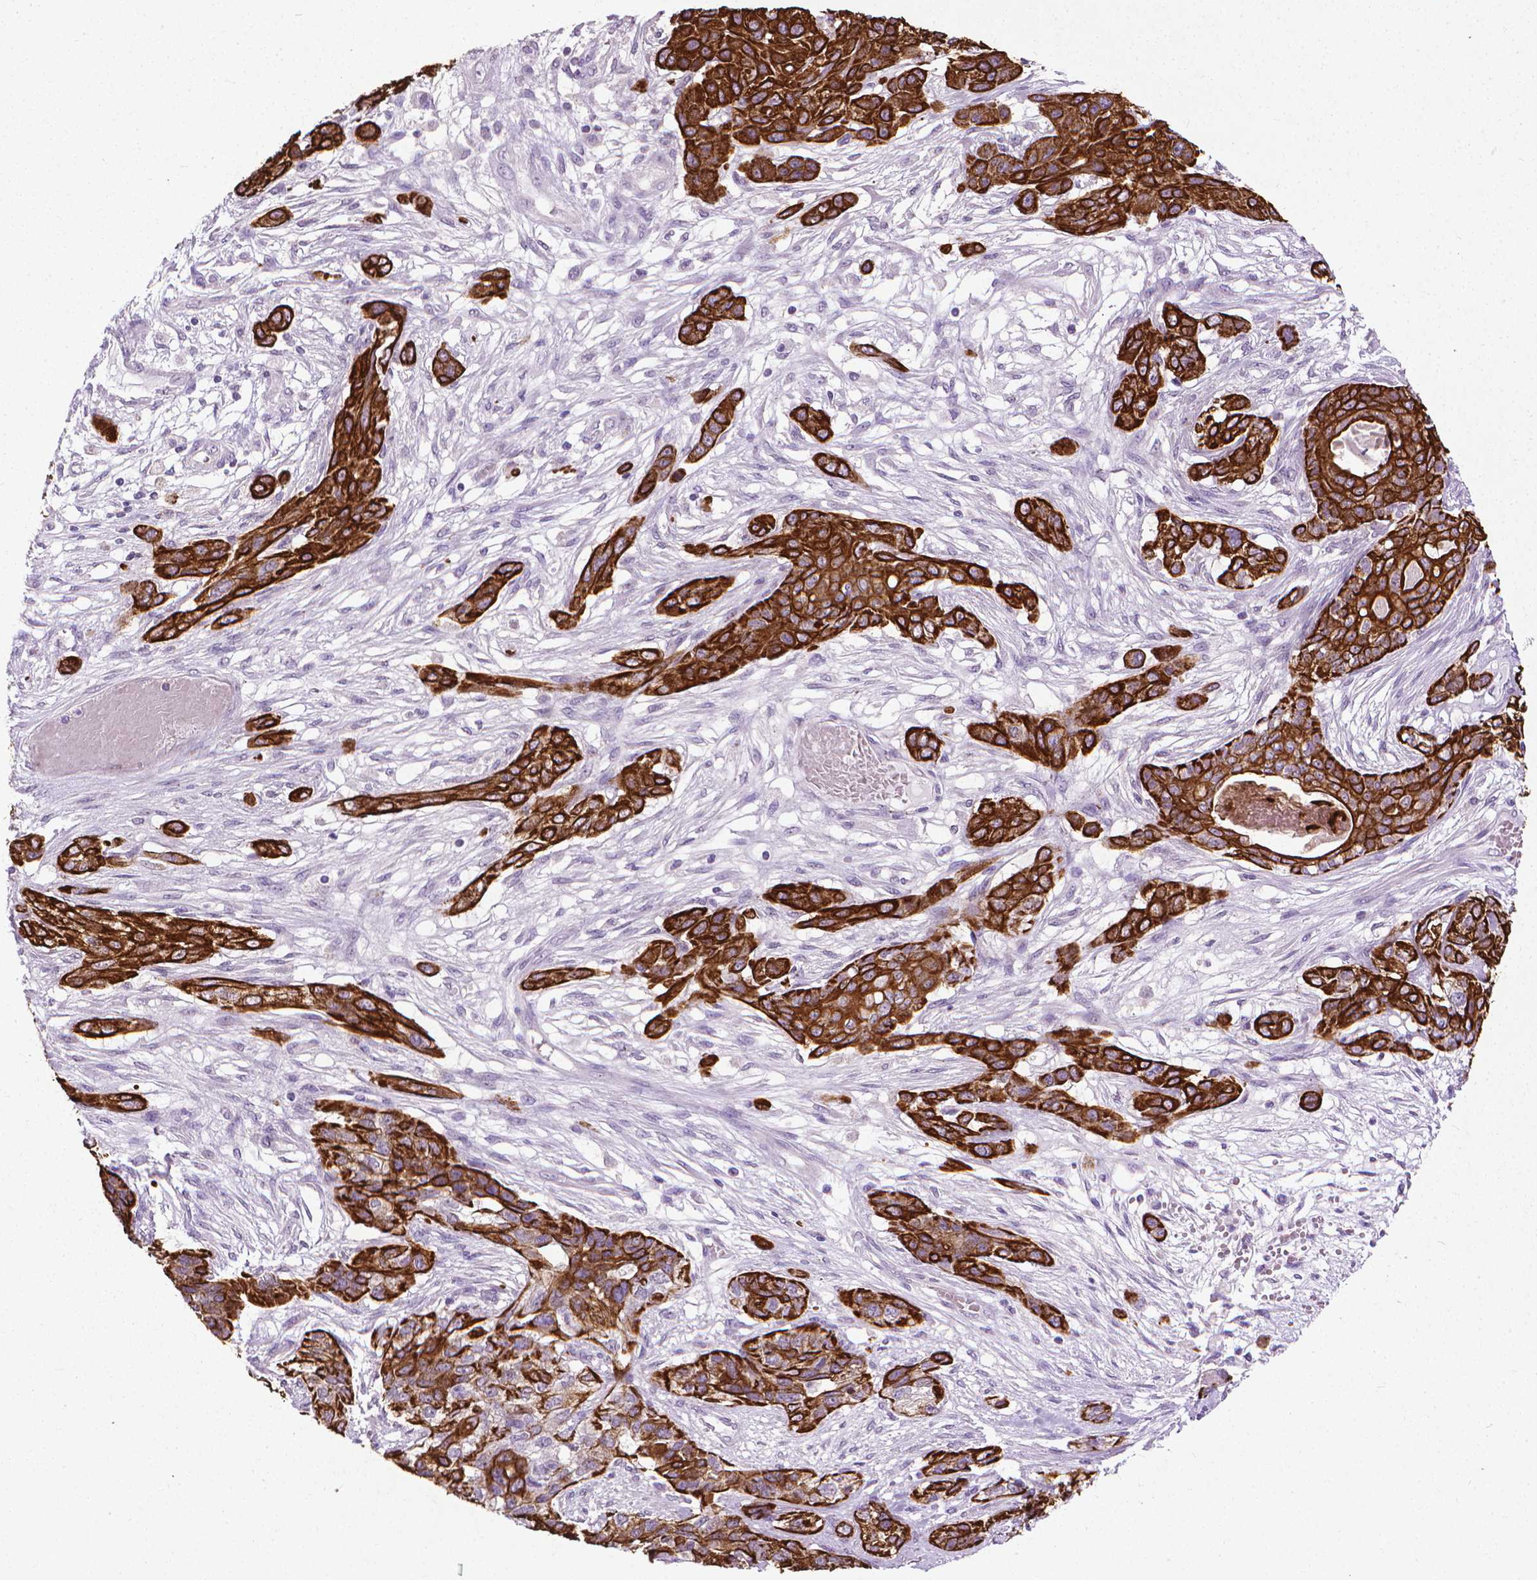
{"staining": {"intensity": "strong", "quantity": ">75%", "location": "cytoplasmic/membranous"}, "tissue": "lung cancer", "cell_type": "Tumor cells", "image_type": "cancer", "snomed": [{"axis": "morphology", "description": "Squamous cell carcinoma, NOS"}, {"axis": "topography", "description": "Lung"}], "caption": "Immunohistochemistry (IHC) of human squamous cell carcinoma (lung) reveals high levels of strong cytoplasmic/membranous expression in about >75% of tumor cells.", "gene": "KRT5", "patient": {"sex": "female", "age": 70}}